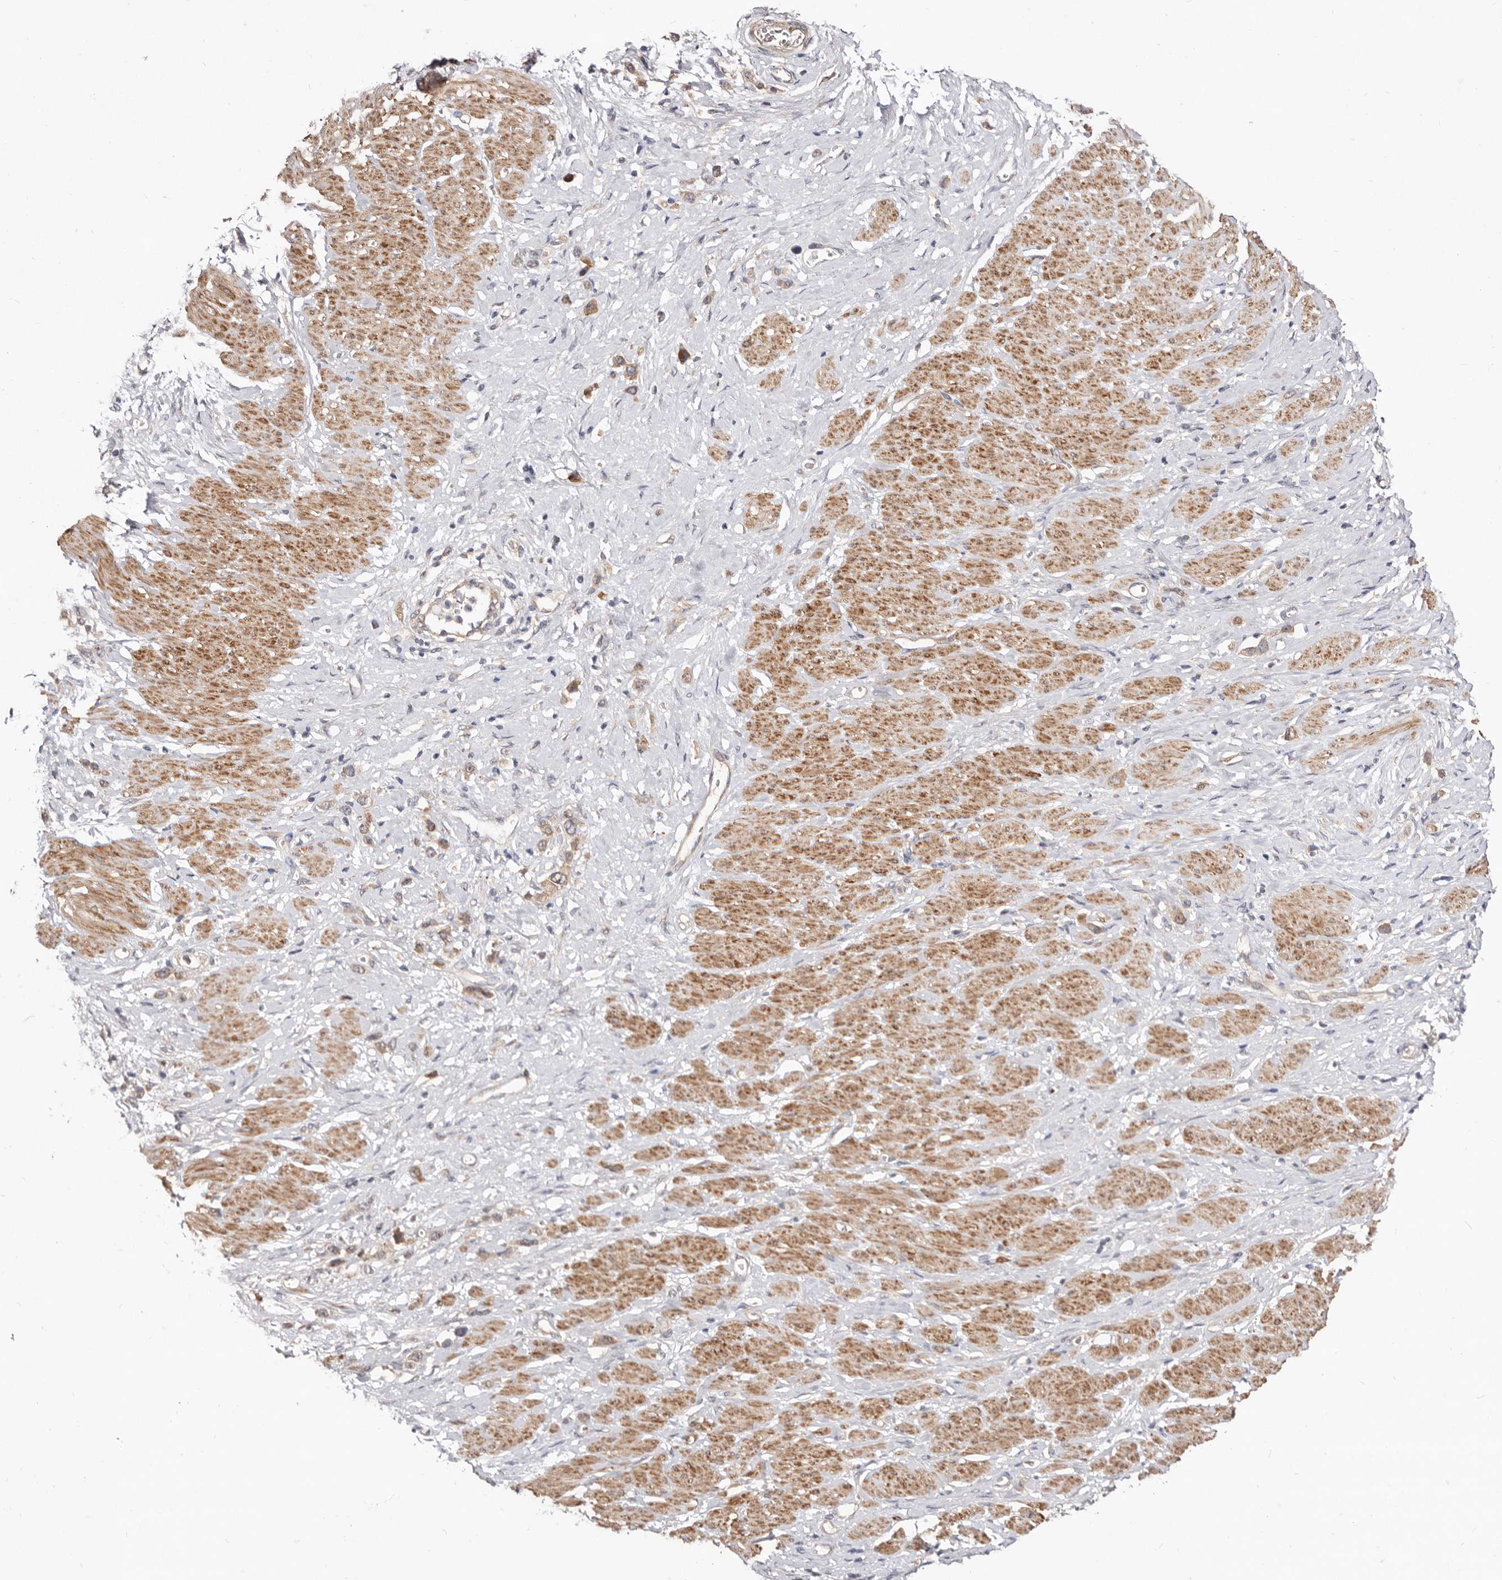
{"staining": {"intensity": "weak", "quantity": ">75%", "location": "cytoplasmic/membranous"}, "tissue": "stomach cancer", "cell_type": "Tumor cells", "image_type": "cancer", "snomed": [{"axis": "morphology", "description": "Adenocarcinoma, NOS"}, {"axis": "topography", "description": "Stomach"}], "caption": "Brown immunohistochemical staining in stomach cancer (adenocarcinoma) shows weak cytoplasmic/membranous positivity in about >75% of tumor cells.", "gene": "GPATCH4", "patient": {"sex": "female", "age": 65}}